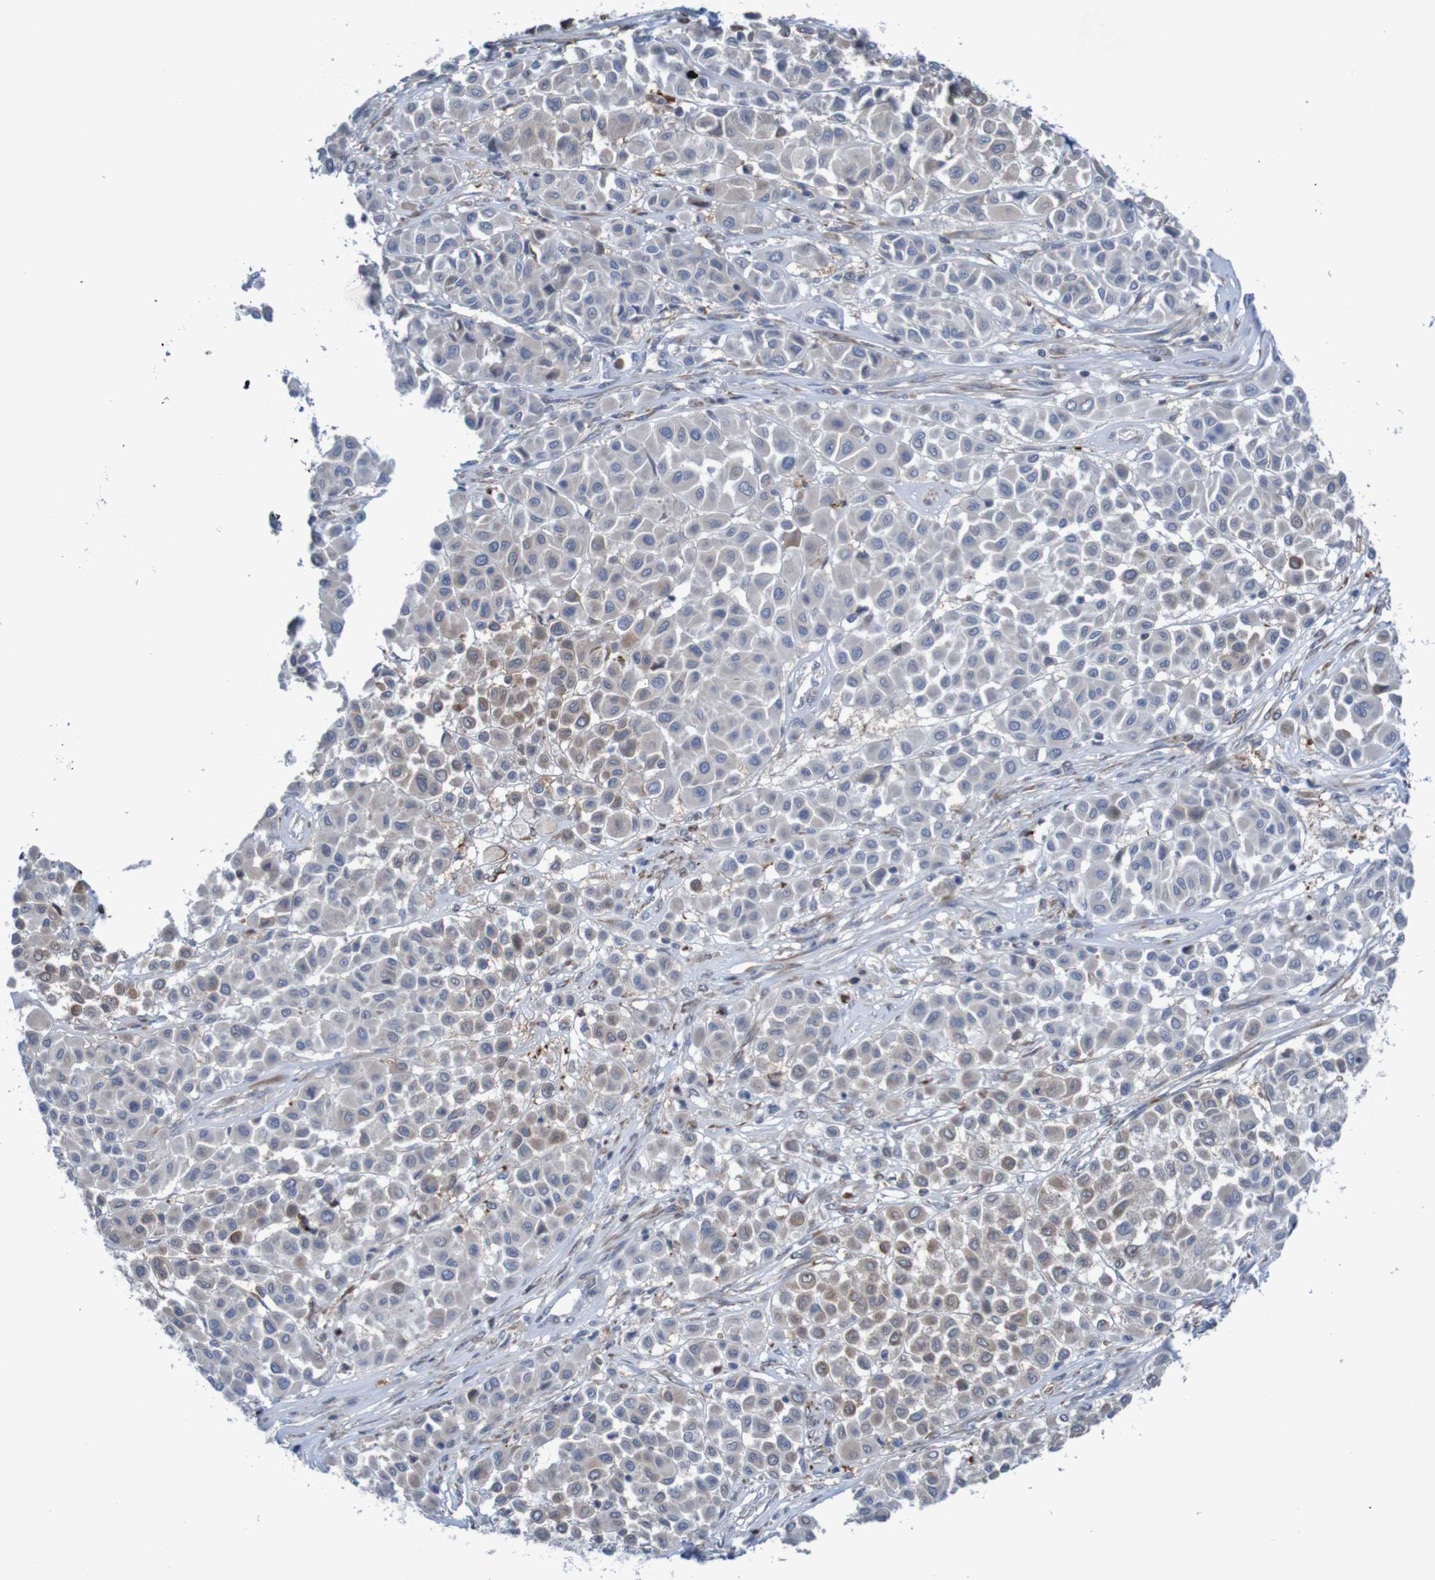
{"staining": {"intensity": "negative", "quantity": "none", "location": "none"}, "tissue": "melanoma", "cell_type": "Tumor cells", "image_type": "cancer", "snomed": [{"axis": "morphology", "description": "Malignant melanoma, Metastatic site"}, {"axis": "topography", "description": "Soft tissue"}], "caption": "DAB (3,3'-diaminobenzidine) immunohistochemical staining of human malignant melanoma (metastatic site) displays no significant expression in tumor cells. The staining is performed using DAB (3,3'-diaminobenzidine) brown chromogen with nuclei counter-stained in using hematoxylin.", "gene": "ANGPT4", "patient": {"sex": "male", "age": 41}}